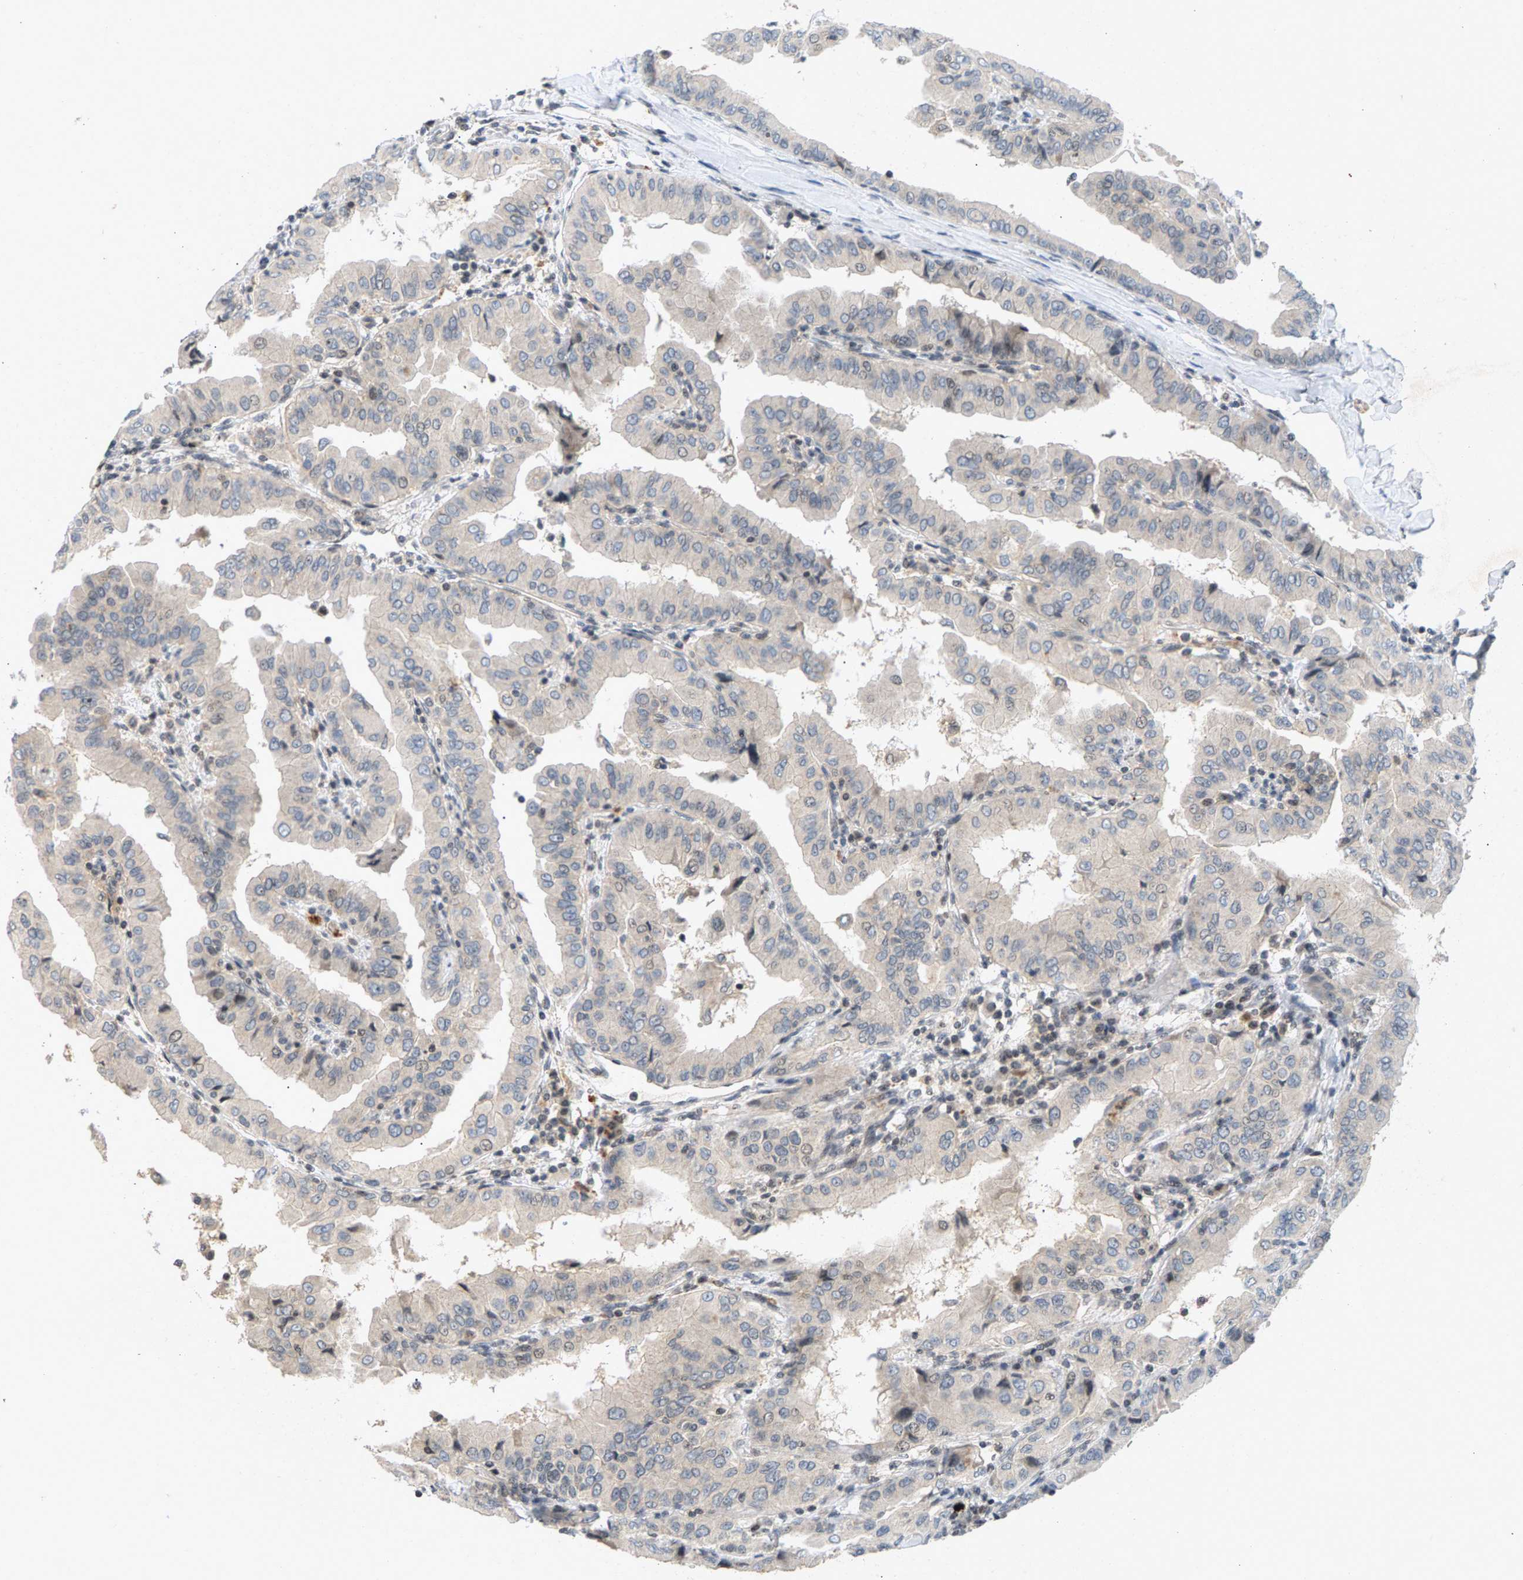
{"staining": {"intensity": "weak", "quantity": "<25%", "location": "cytoplasmic/membranous"}, "tissue": "thyroid cancer", "cell_type": "Tumor cells", "image_type": "cancer", "snomed": [{"axis": "morphology", "description": "Papillary adenocarcinoma, NOS"}, {"axis": "topography", "description": "Thyroid gland"}], "caption": "Tumor cells are negative for protein expression in human thyroid papillary adenocarcinoma. Brightfield microscopy of immunohistochemistry (IHC) stained with DAB (3,3'-diaminobenzidine) (brown) and hematoxylin (blue), captured at high magnification.", "gene": "ZPR1", "patient": {"sex": "male", "age": 33}}